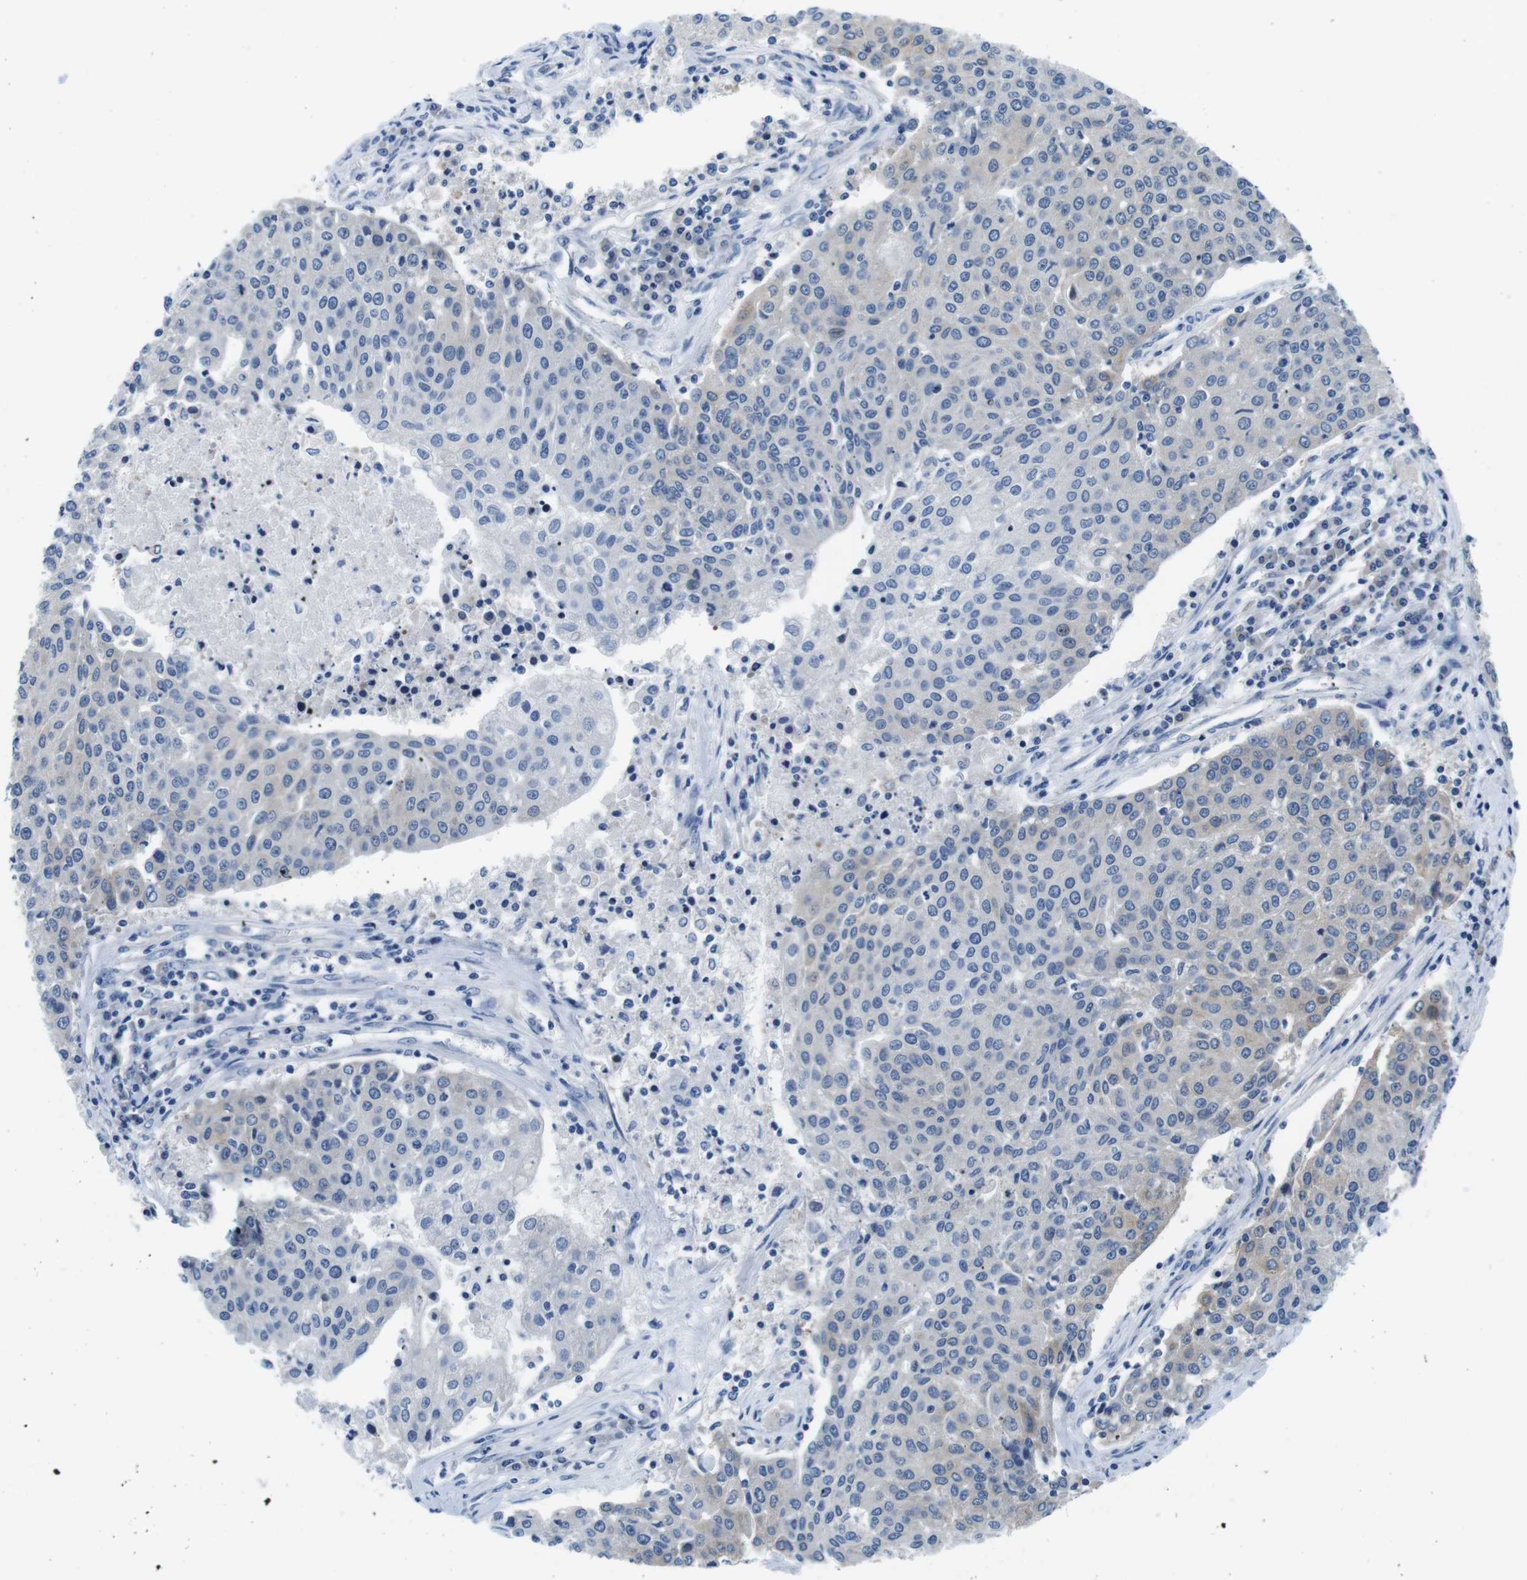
{"staining": {"intensity": "weak", "quantity": "<25%", "location": "cytoplasmic/membranous"}, "tissue": "urothelial cancer", "cell_type": "Tumor cells", "image_type": "cancer", "snomed": [{"axis": "morphology", "description": "Urothelial carcinoma, High grade"}, {"axis": "topography", "description": "Urinary bladder"}], "caption": "This is an immunohistochemistry (IHC) photomicrograph of urothelial carcinoma (high-grade). There is no expression in tumor cells.", "gene": "EIF2B5", "patient": {"sex": "female", "age": 85}}